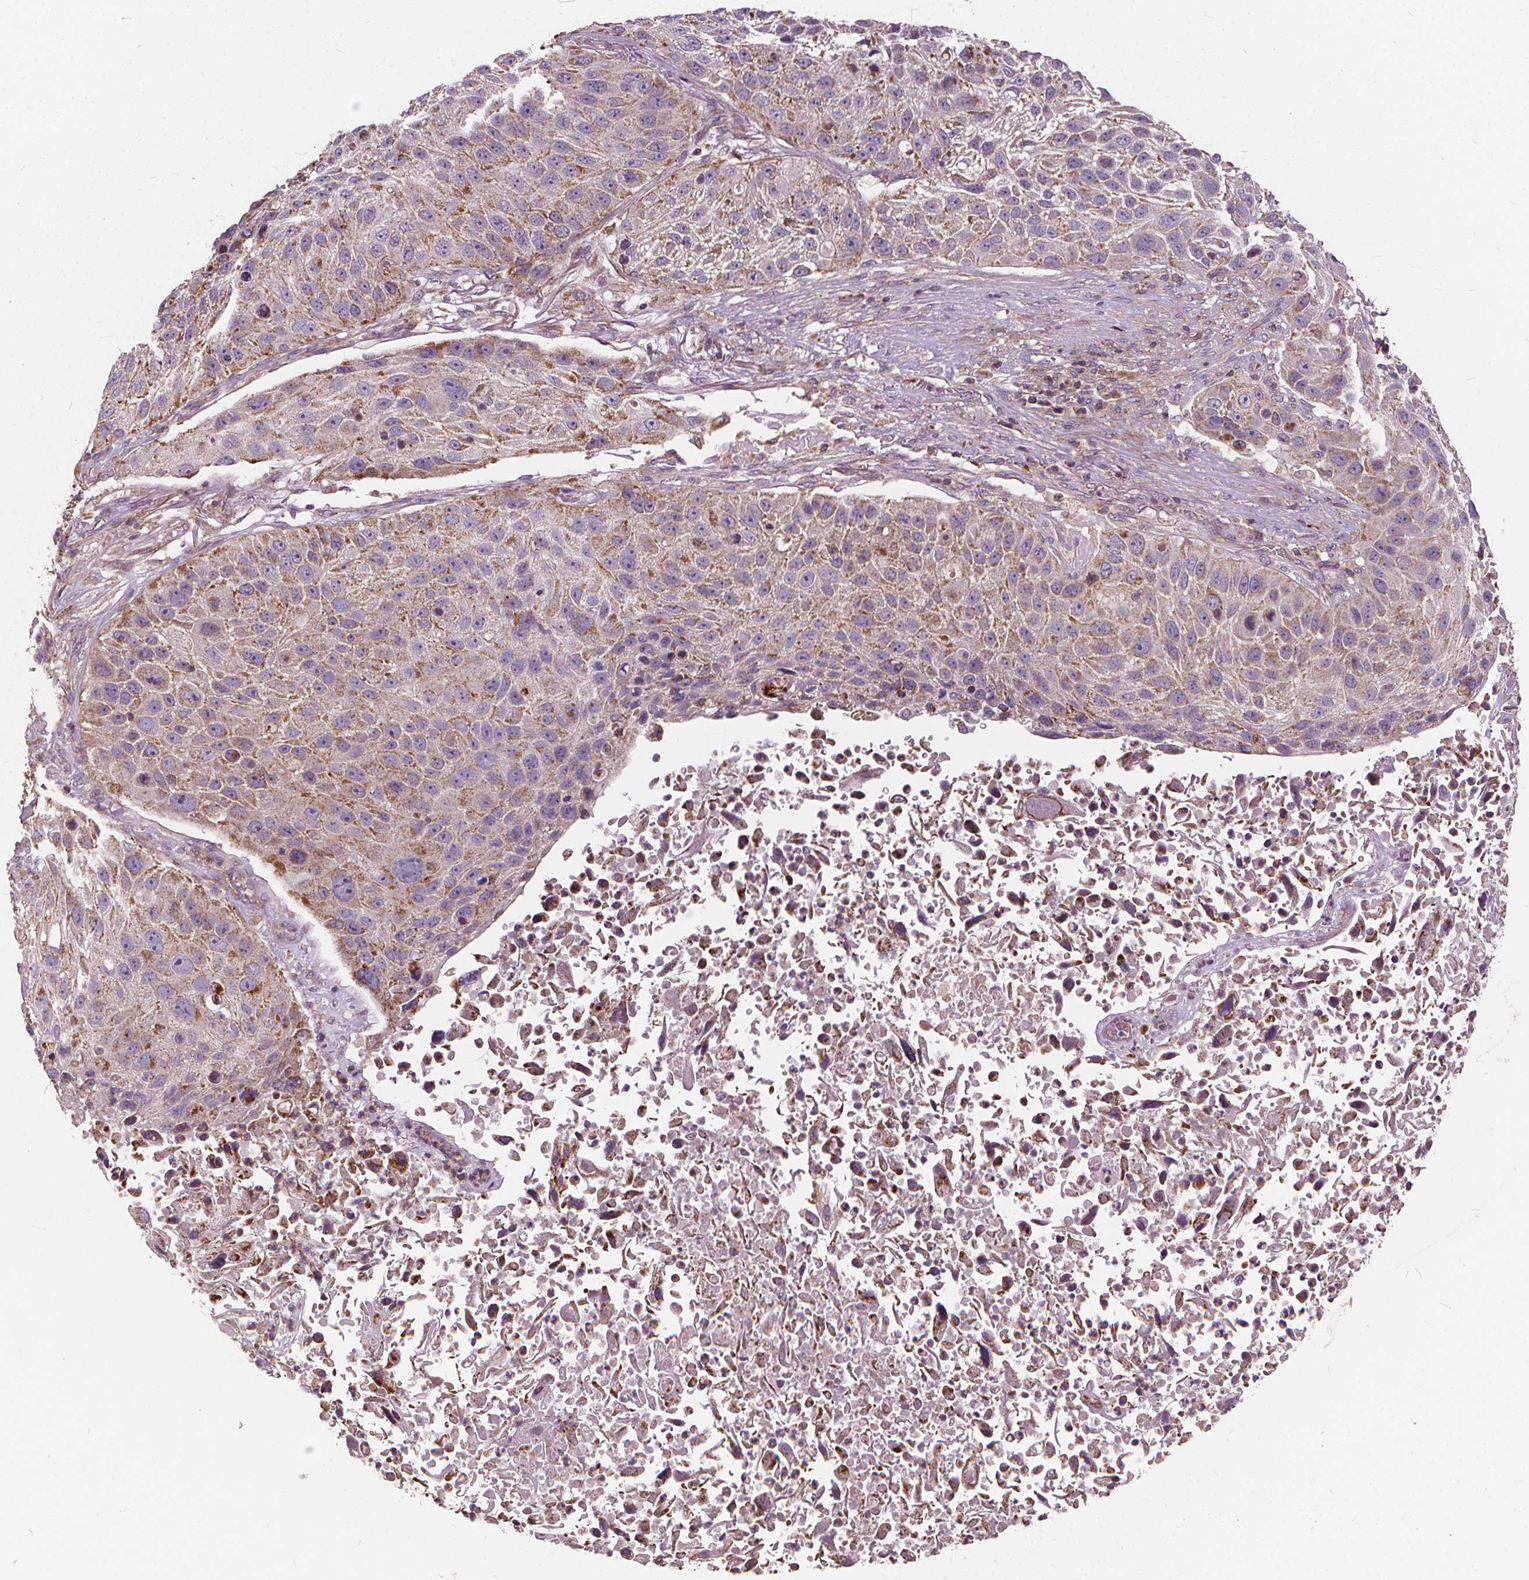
{"staining": {"intensity": "moderate", "quantity": "25%-75%", "location": "cytoplasmic/membranous"}, "tissue": "lung cancer", "cell_type": "Tumor cells", "image_type": "cancer", "snomed": [{"axis": "morphology", "description": "Normal morphology"}, {"axis": "morphology", "description": "Squamous cell carcinoma, NOS"}, {"axis": "topography", "description": "Lymph node"}, {"axis": "topography", "description": "Lung"}], "caption": "A brown stain highlights moderate cytoplasmic/membranous positivity of a protein in human lung cancer (squamous cell carcinoma) tumor cells.", "gene": "ORAI2", "patient": {"sex": "male", "age": 67}}